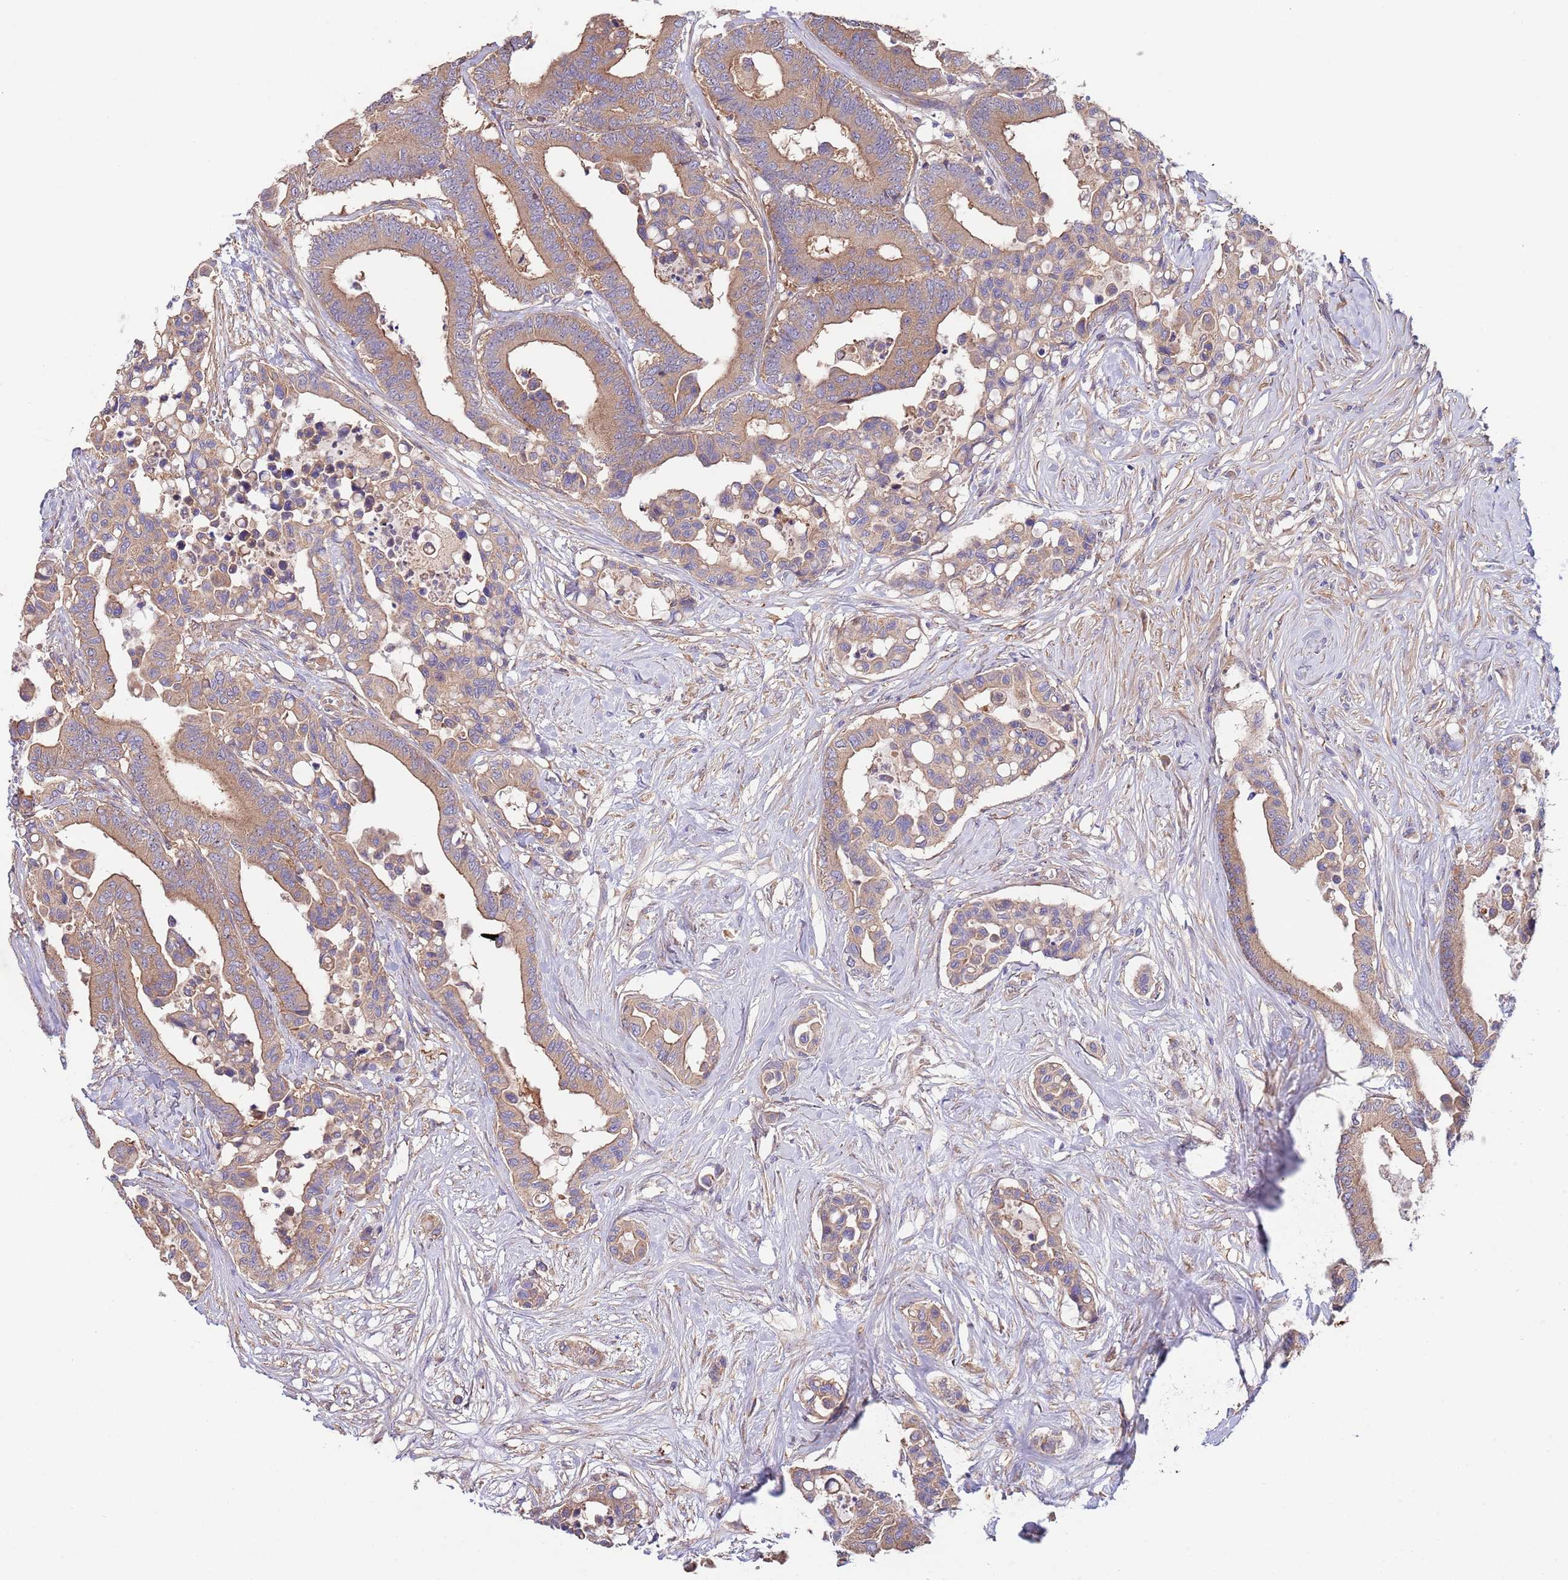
{"staining": {"intensity": "moderate", "quantity": ">75%", "location": "cytoplasmic/membranous"}, "tissue": "colorectal cancer", "cell_type": "Tumor cells", "image_type": "cancer", "snomed": [{"axis": "morphology", "description": "Normal tissue, NOS"}, {"axis": "morphology", "description": "Adenocarcinoma, NOS"}, {"axis": "topography", "description": "Colon"}], "caption": "Human colorectal cancer stained with a protein marker shows moderate staining in tumor cells.", "gene": "EIF3F", "patient": {"sex": "male", "age": 82}}